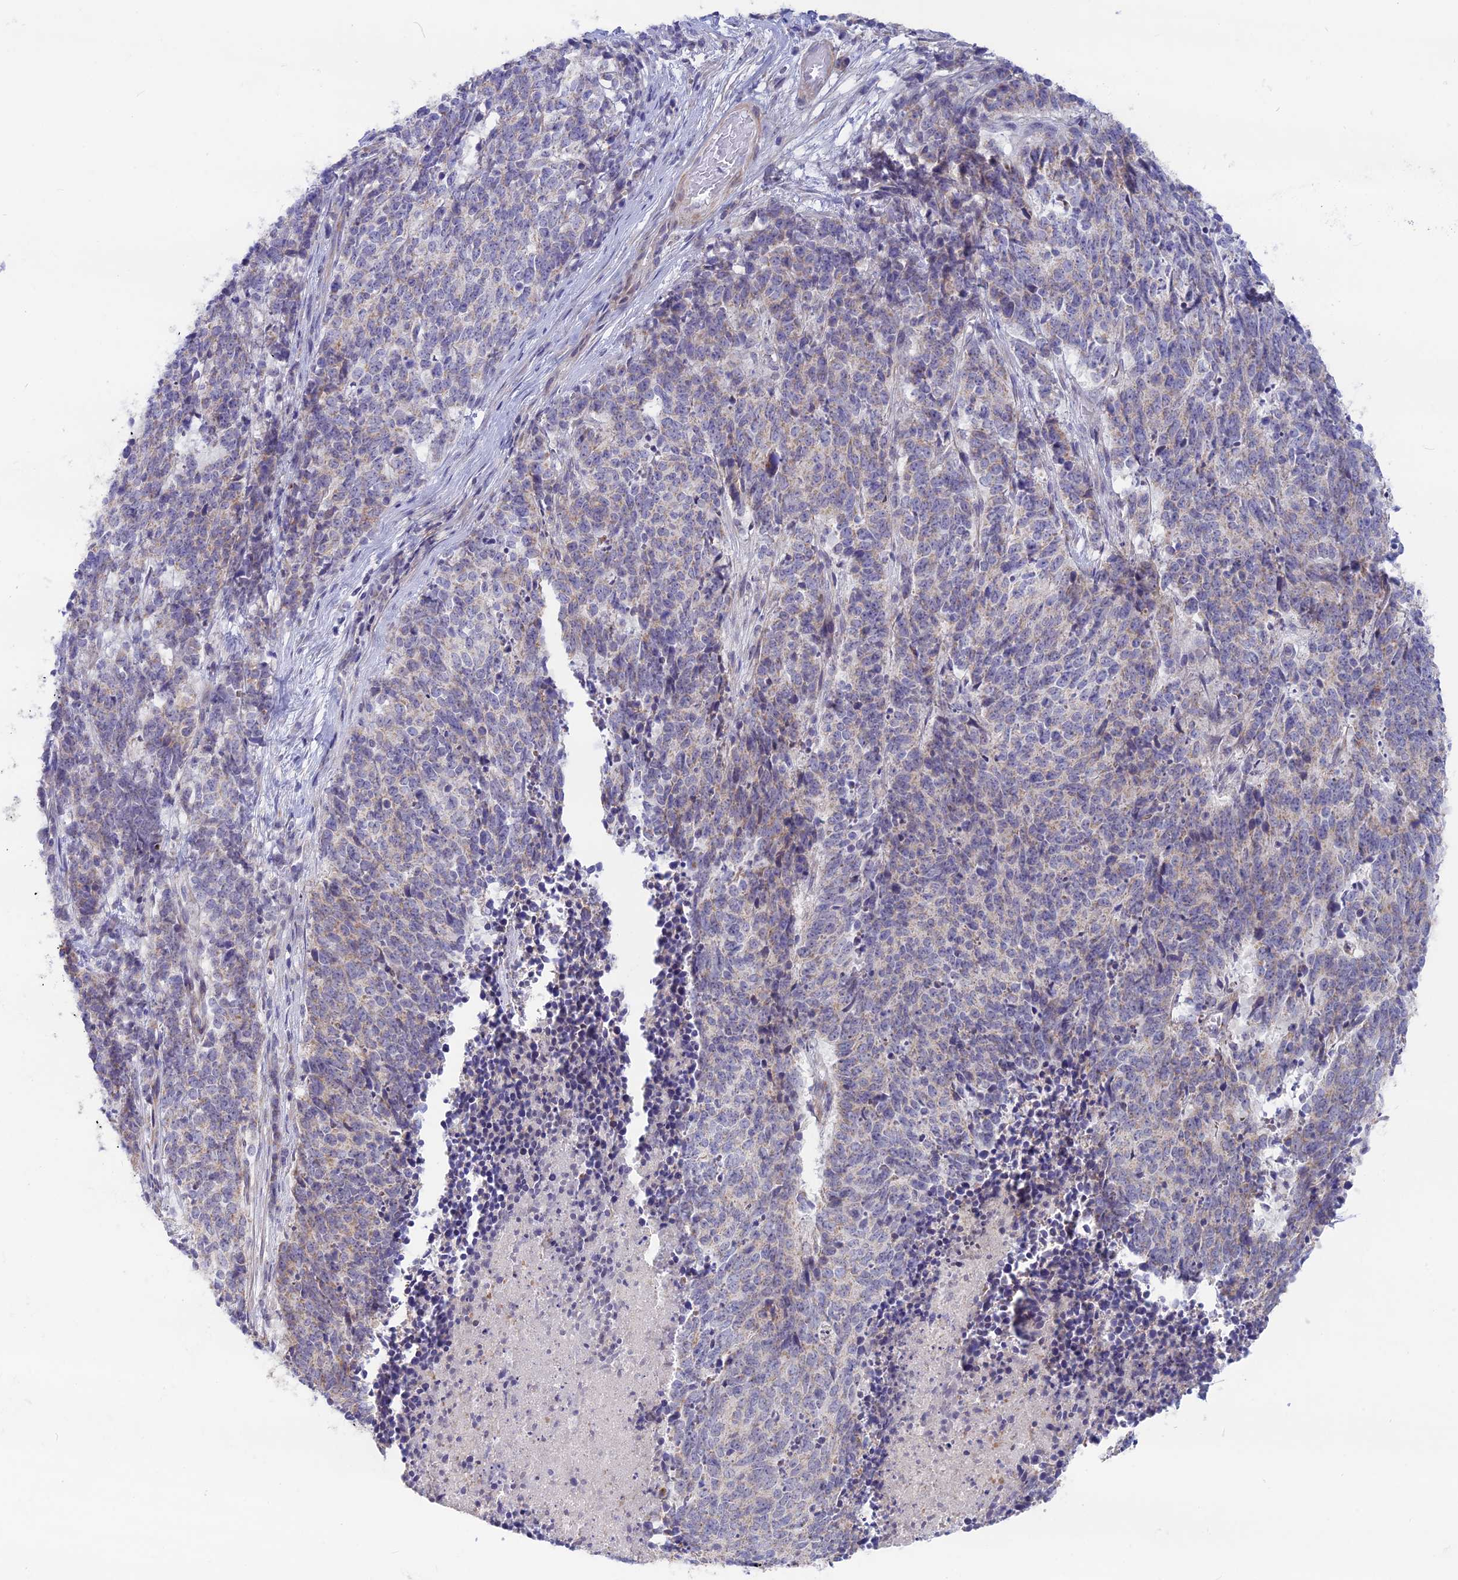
{"staining": {"intensity": "weak", "quantity": "25%-75%", "location": "cytoplasmic/membranous"}, "tissue": "cervical cancer", "cell_type": "Tumor cells", "image_type": "cancer", "snomed": [{"axis": "morphology", "description": "Squamous cell carcinoma, NOS"}, {"axis": "topography", "description": "Cervix"}], "caption": "DAB (3,3'-diaminobenzidine) immunohistochemical staining of human cervical cancer reveals weak cytoplasmic/membranous protein positivity in approximately 25%-75% of tumor cells.", "gene": "PLAC9", "patient": {"sex": "female", "age": 29}}